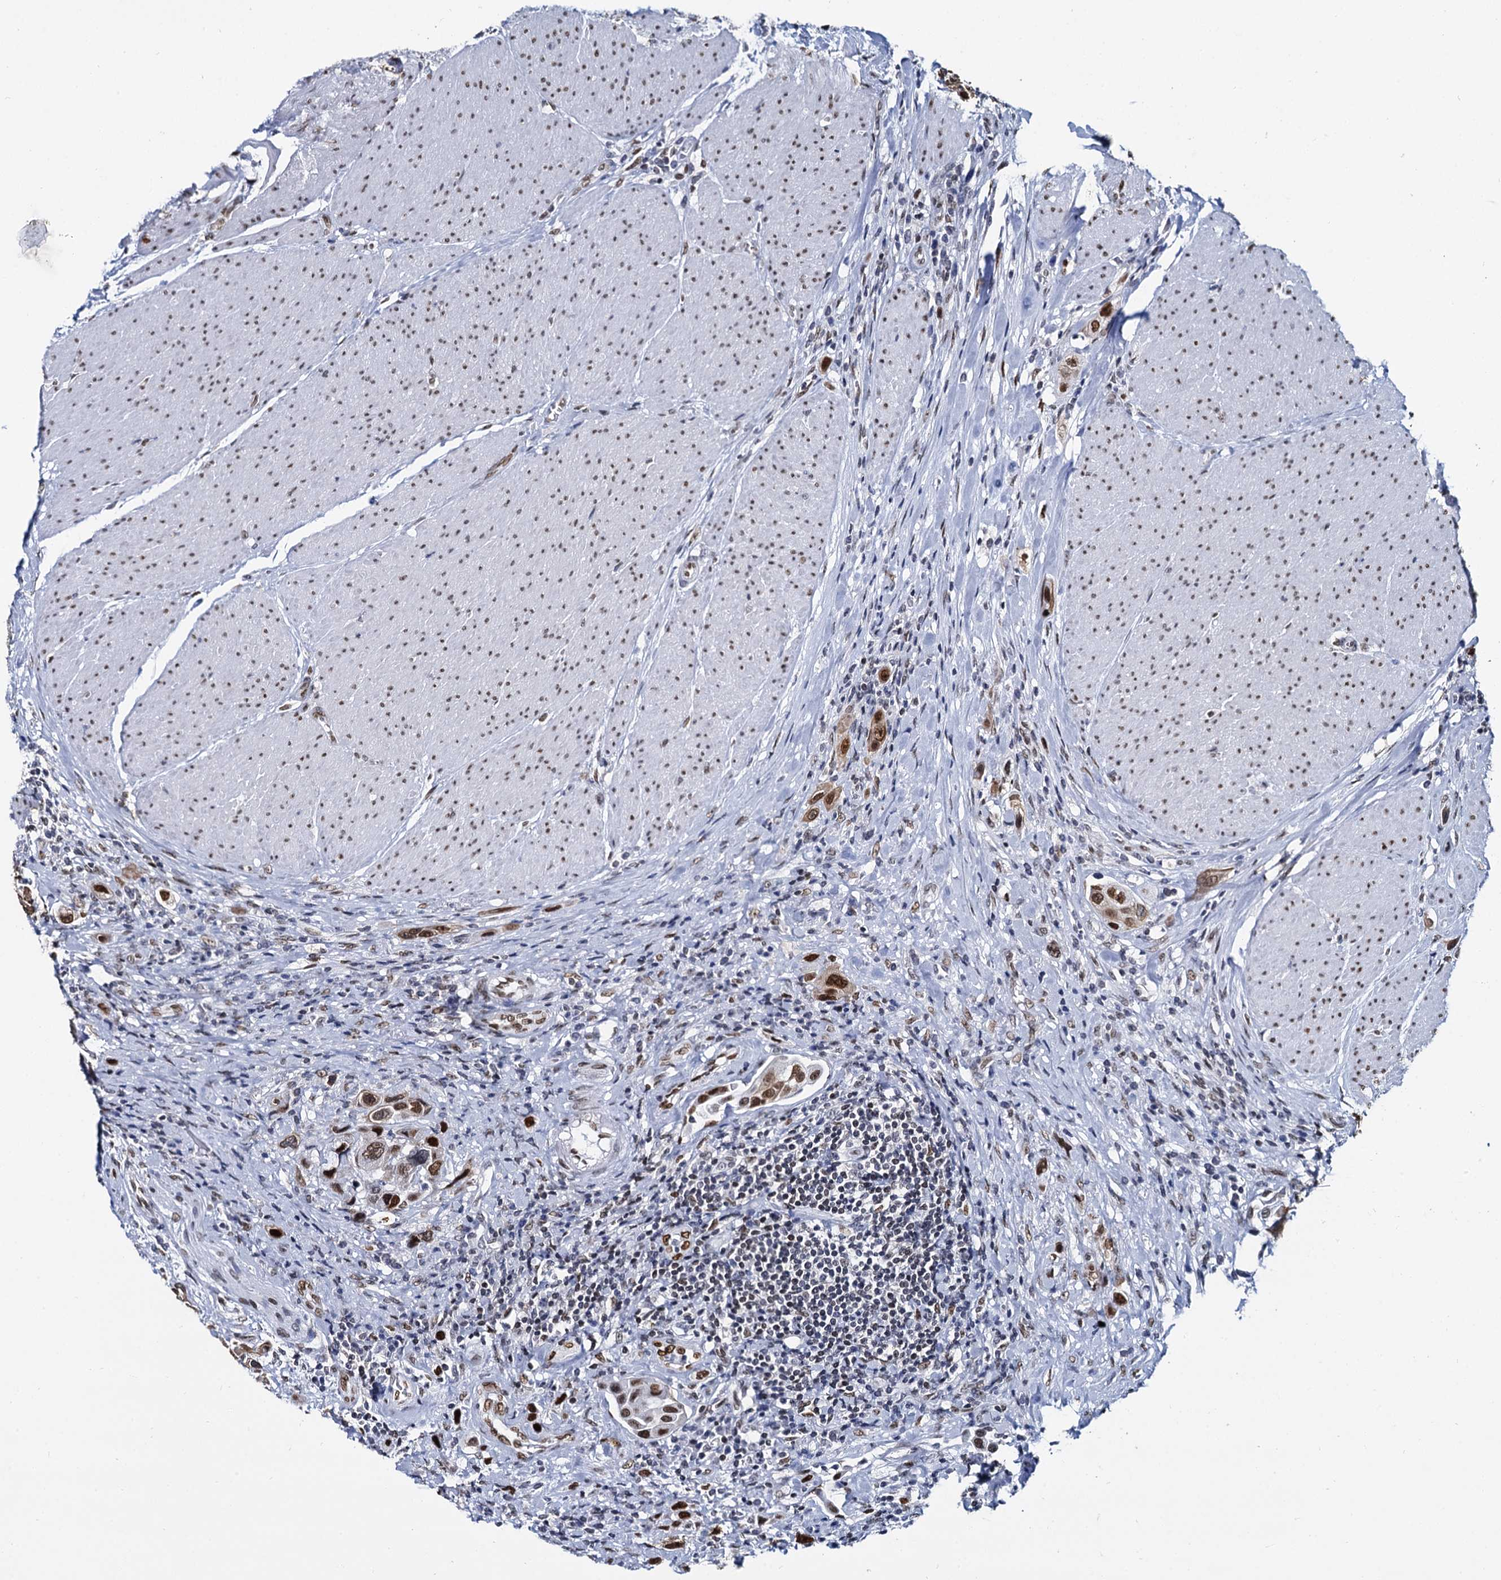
{"staining": {"intensity": "moderate", "quantity": ">75%", "location": "nuclear"}, "tissue": "urothelial cancer", "cell_type": "Tumor cells", "image_type": "cancer", "snomed": [{"axis": "morphology", "description": "Urothelial carcinoma, High grade"}, {"axis": "topography", "description": "Urinary bladder"}], "caption": "Protein expression analysis of human urothelial cancer reveals moderate nuclear positivity in approximately >75% of tumor cells.", "gene": "CMAS", "patient": {"sex": "male", "age": 50}}